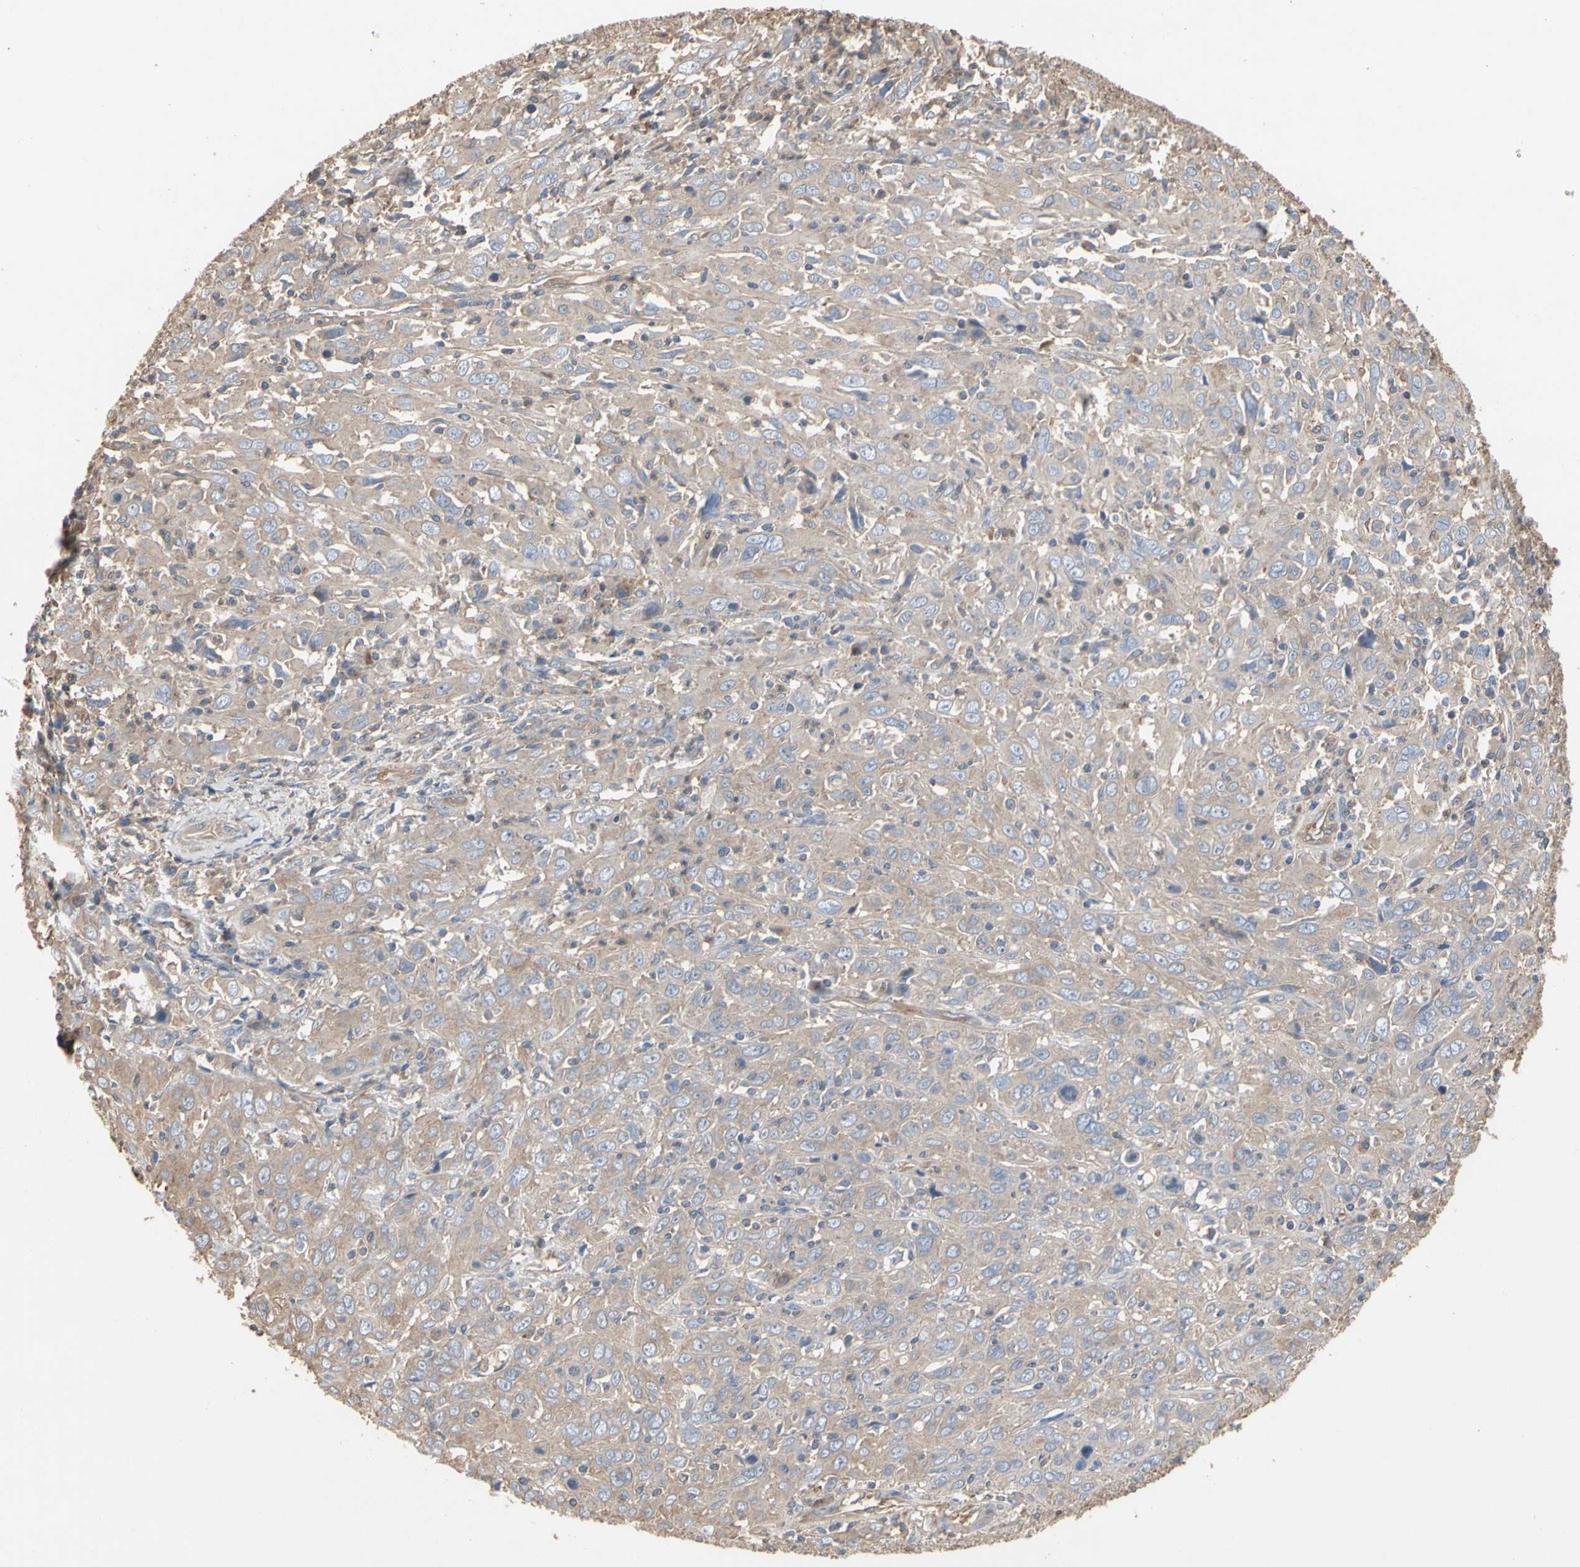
{"staining": {"intensity": "weak", "quantity": ">75%", "location": "cytoplasmic/membranous"}, "tissue": "cervical cancer", "cell_type": "Tumor cells", "image_type": "cancer", "snomed": [{"axis": "morphology", "description": "Squamous cell carcinoma, NOS"}, {"axis": "topography", "description": "Cervix"}], "caption": "This micrograph displays cervical squamous cell carcinoma stained with immunohistochemistry (IHC) to label a protein in brown. The cytoplasmic/membranous of tumor cells show weak positivity for the protein. Nuclei are counter-stained blue.", "gene": "PDZK1", "patient": {"sex": "female", "age": 46}}